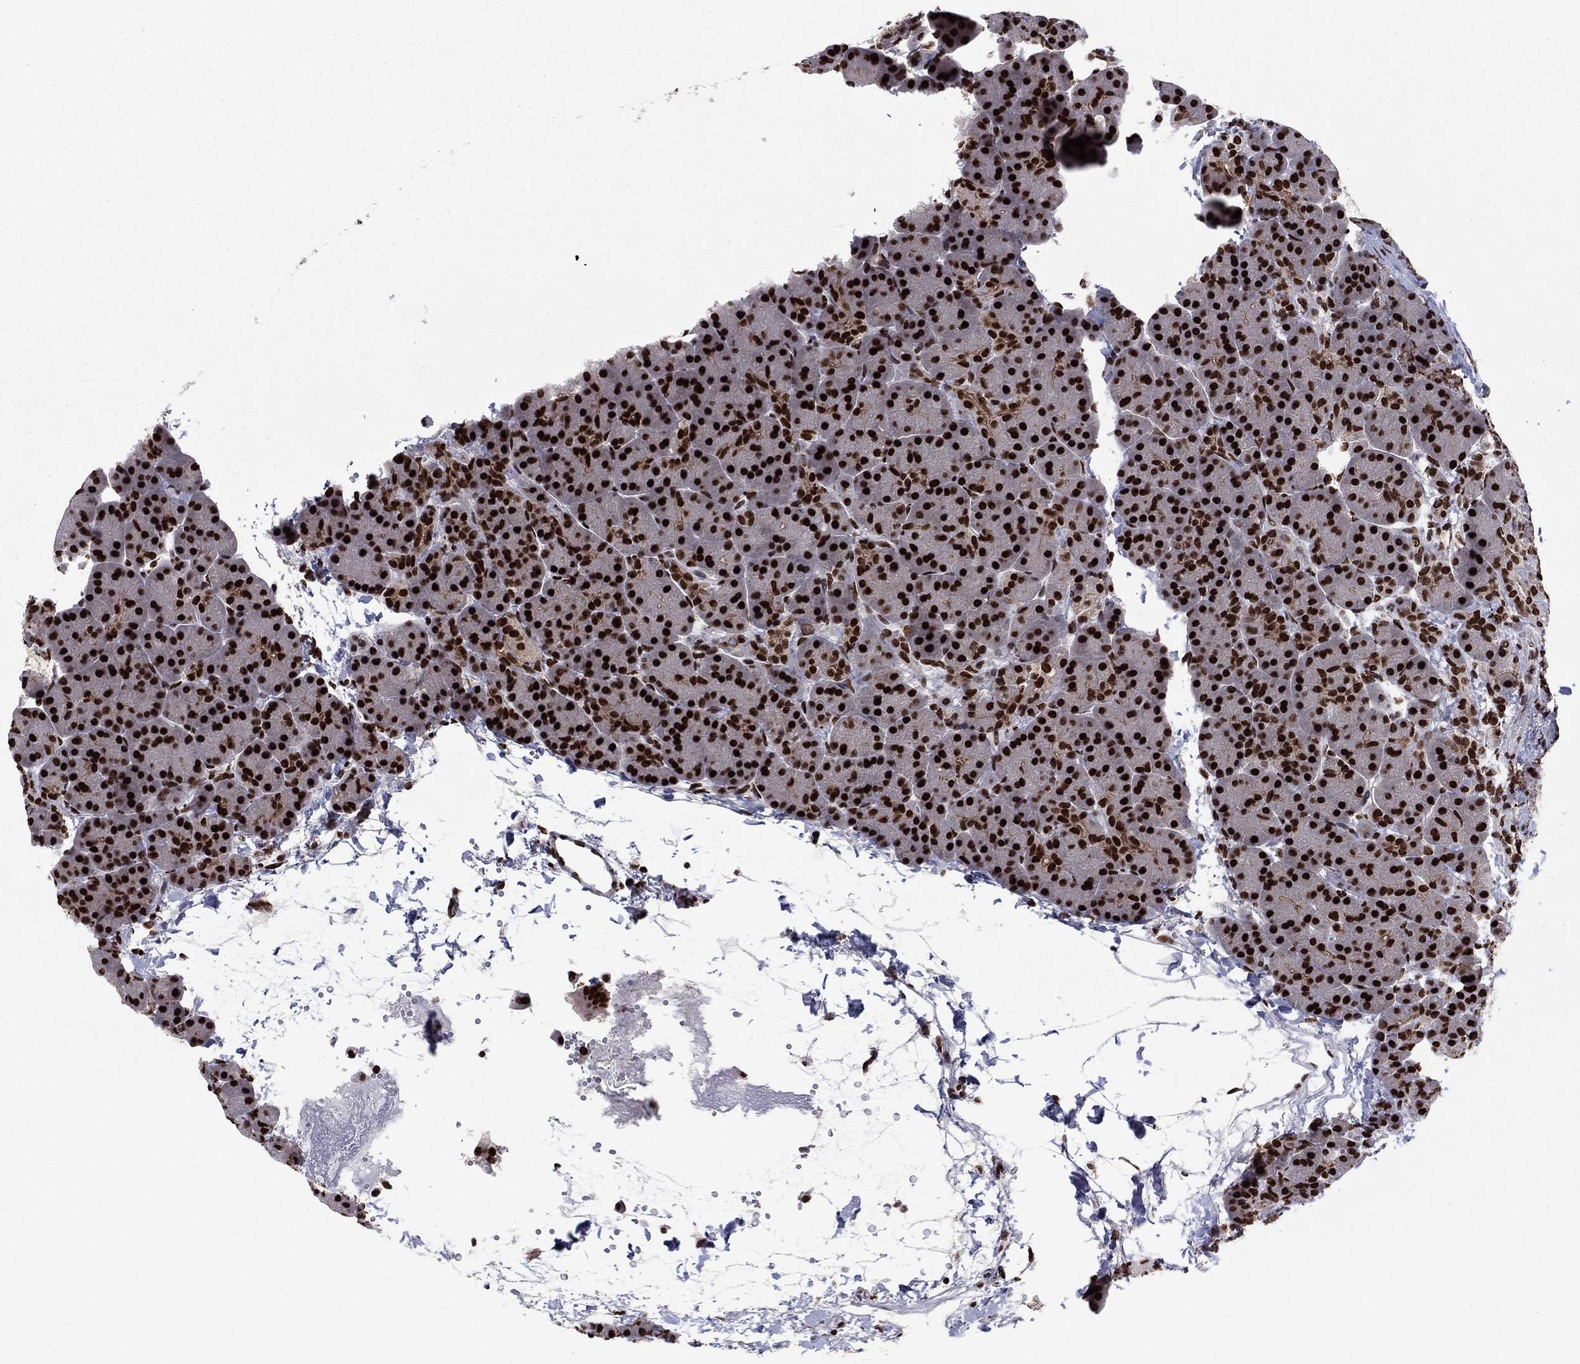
{"staining": {"intensity": "strong", "quantity": ">75%", "location": "nuclear"}, "tissue": "pancreas", "cell_type": "Exocrine glandular cells", "image_type": "normal", "snomed": [{"axis": "morphology", "description": "Normal tissue, NOS"}, {"axis": "topography", "description": "Pancreas"}], "caption": "Protein staining demonstrates strong nuclear staining in approximately >75% of exocrine glandular cells in normal pancreas. (DAB (3,3'-diaminobenzidine) IHC with brightfield microscopy, high magnification).", "gene": "USP54", "patient": {"sex": "female", "age": 63}}